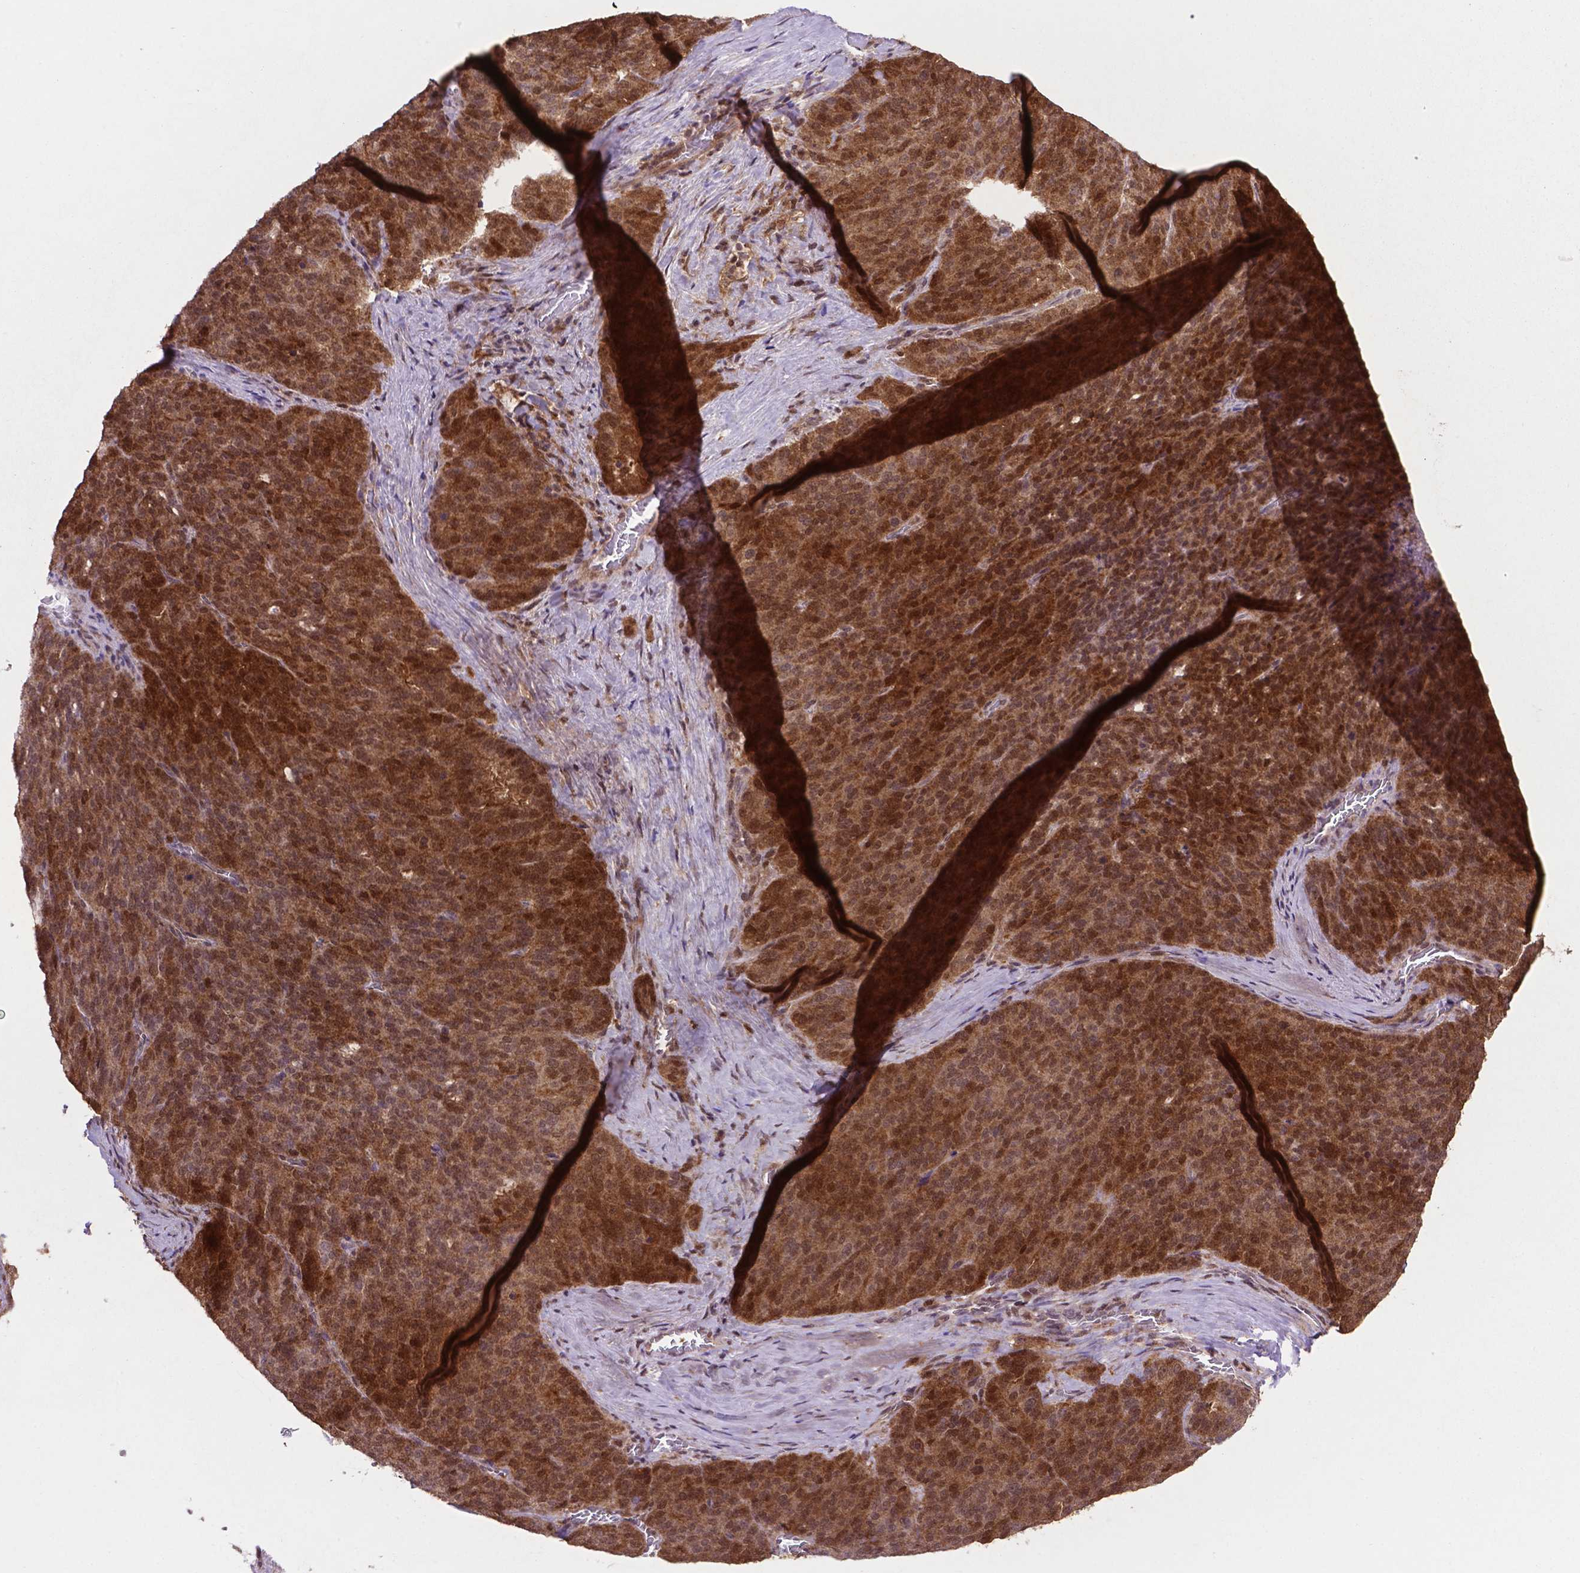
{"staining": {"intensity": "moderate", "quantity": ">75%", "location": "cytoplasmic/membranous,nuclear"}, "tissue": "liver cancer", "cell_type": "Tumor cells", "image_type": "cancer", "snomed": [{"axis": "morphology", "description": "Cholangiocarcinoma"}, {"axis": "topography", "description": "Liver"}], "caption": "Immunohistochemistry (IHC) histopathology image of neoplastic tissue: liver cancer (cholangiocarcinoma) stained using immunohistochemistry (IHC) demonstrates medium levels of moderate protein expression localized specifically in the cytoplasmic/membranous and nuclear of tumor cells, appearing as a cytoplasmic/membranous and nuclear brown color.", "gene": "UBE2L6", "patient": {"sex": "female", "age": 47}}